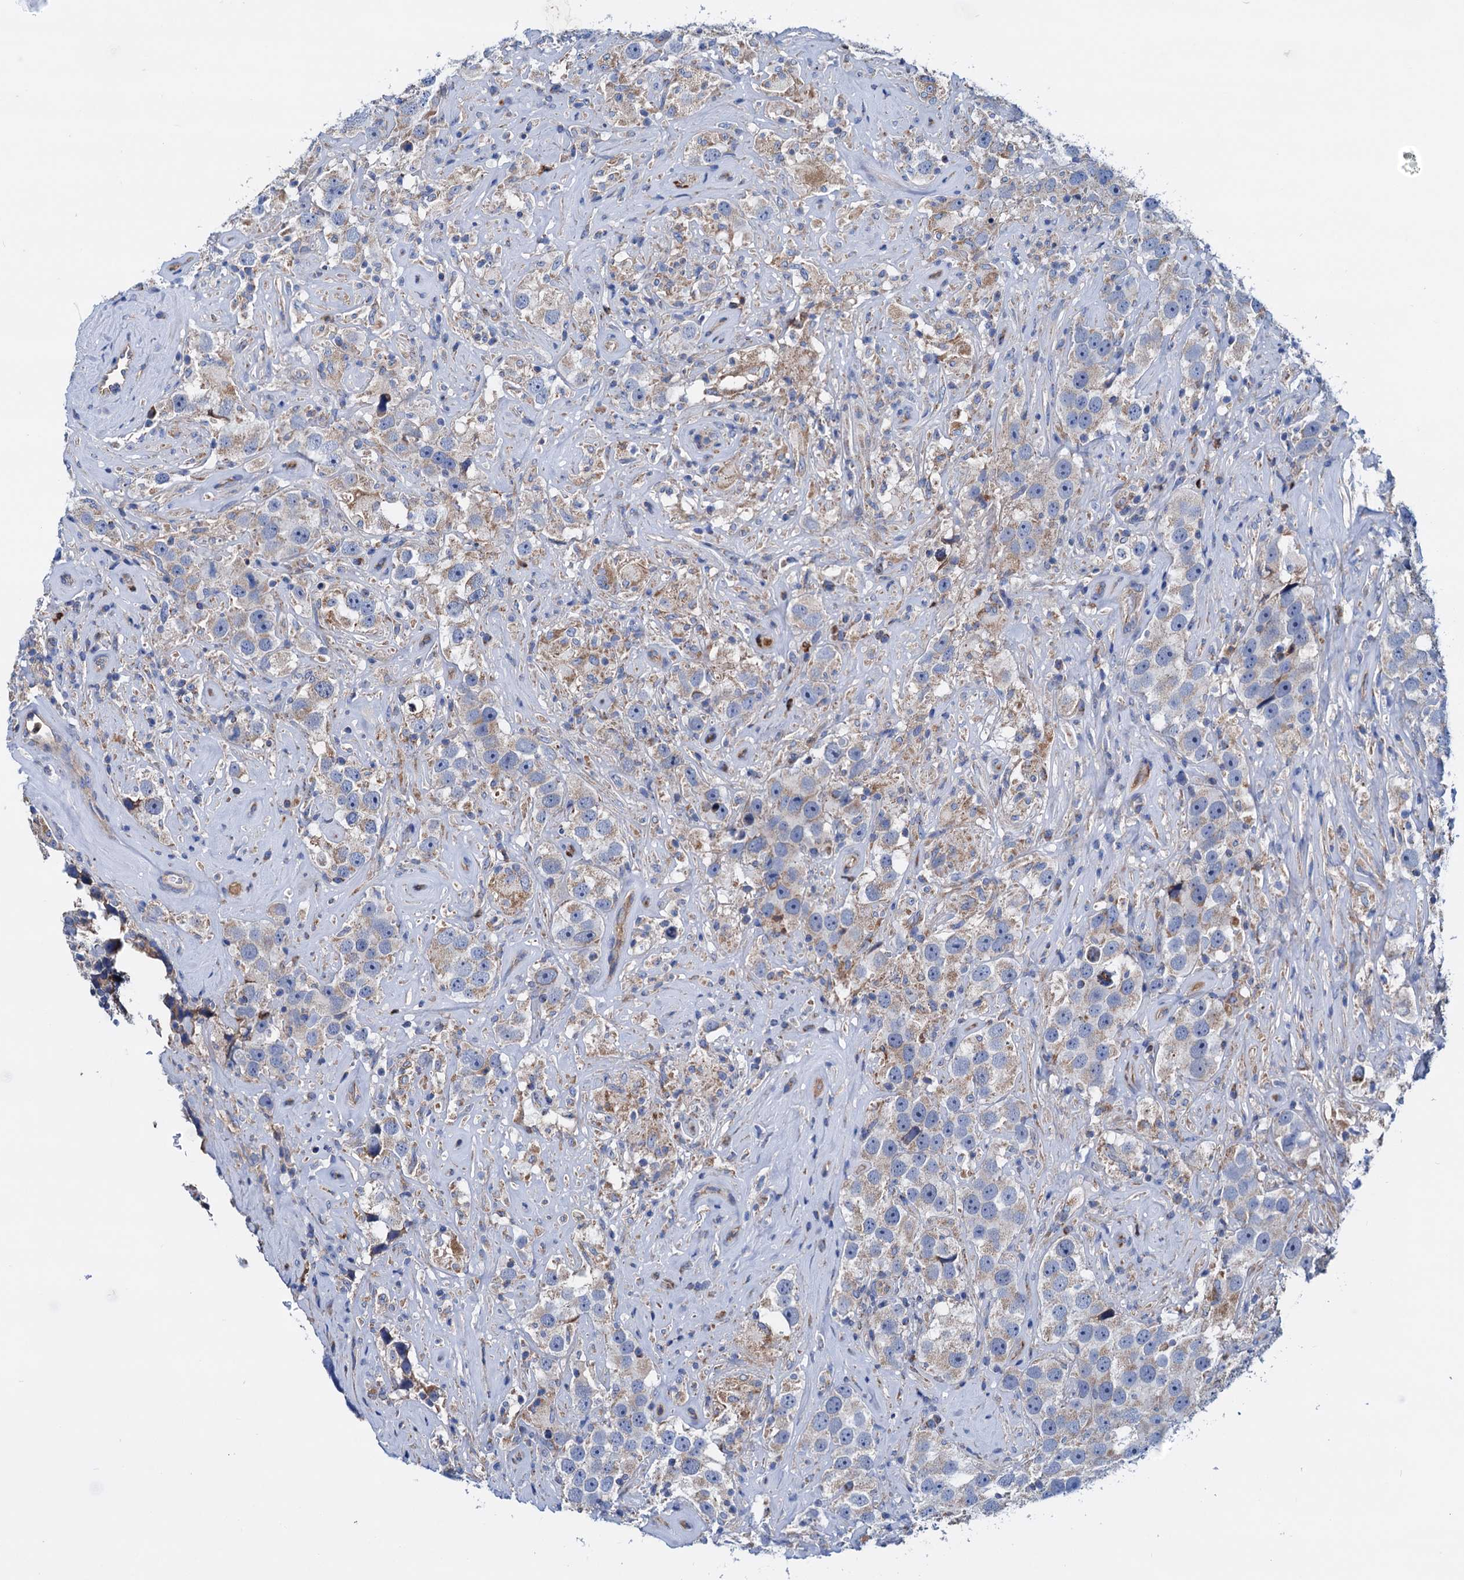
{"staining": {"intensity": "weak", "quantity": "<25%", "location": "cytoplasmic/membranous"}, "tissue": "testis cancer", "cell_type": "Tumor cells", "image_type": "cancer", "snomed": [{"axis": "morphology", "description": "Seminoma, NOS"}, {"axis": "topography", "description": "Testis"}], "caption": "Micrograph shows no protein expression in tumor cells of seminoma (testis) tissue.", "gene": "RASSF9", "patient": {"sex": "male", "age": 49}}